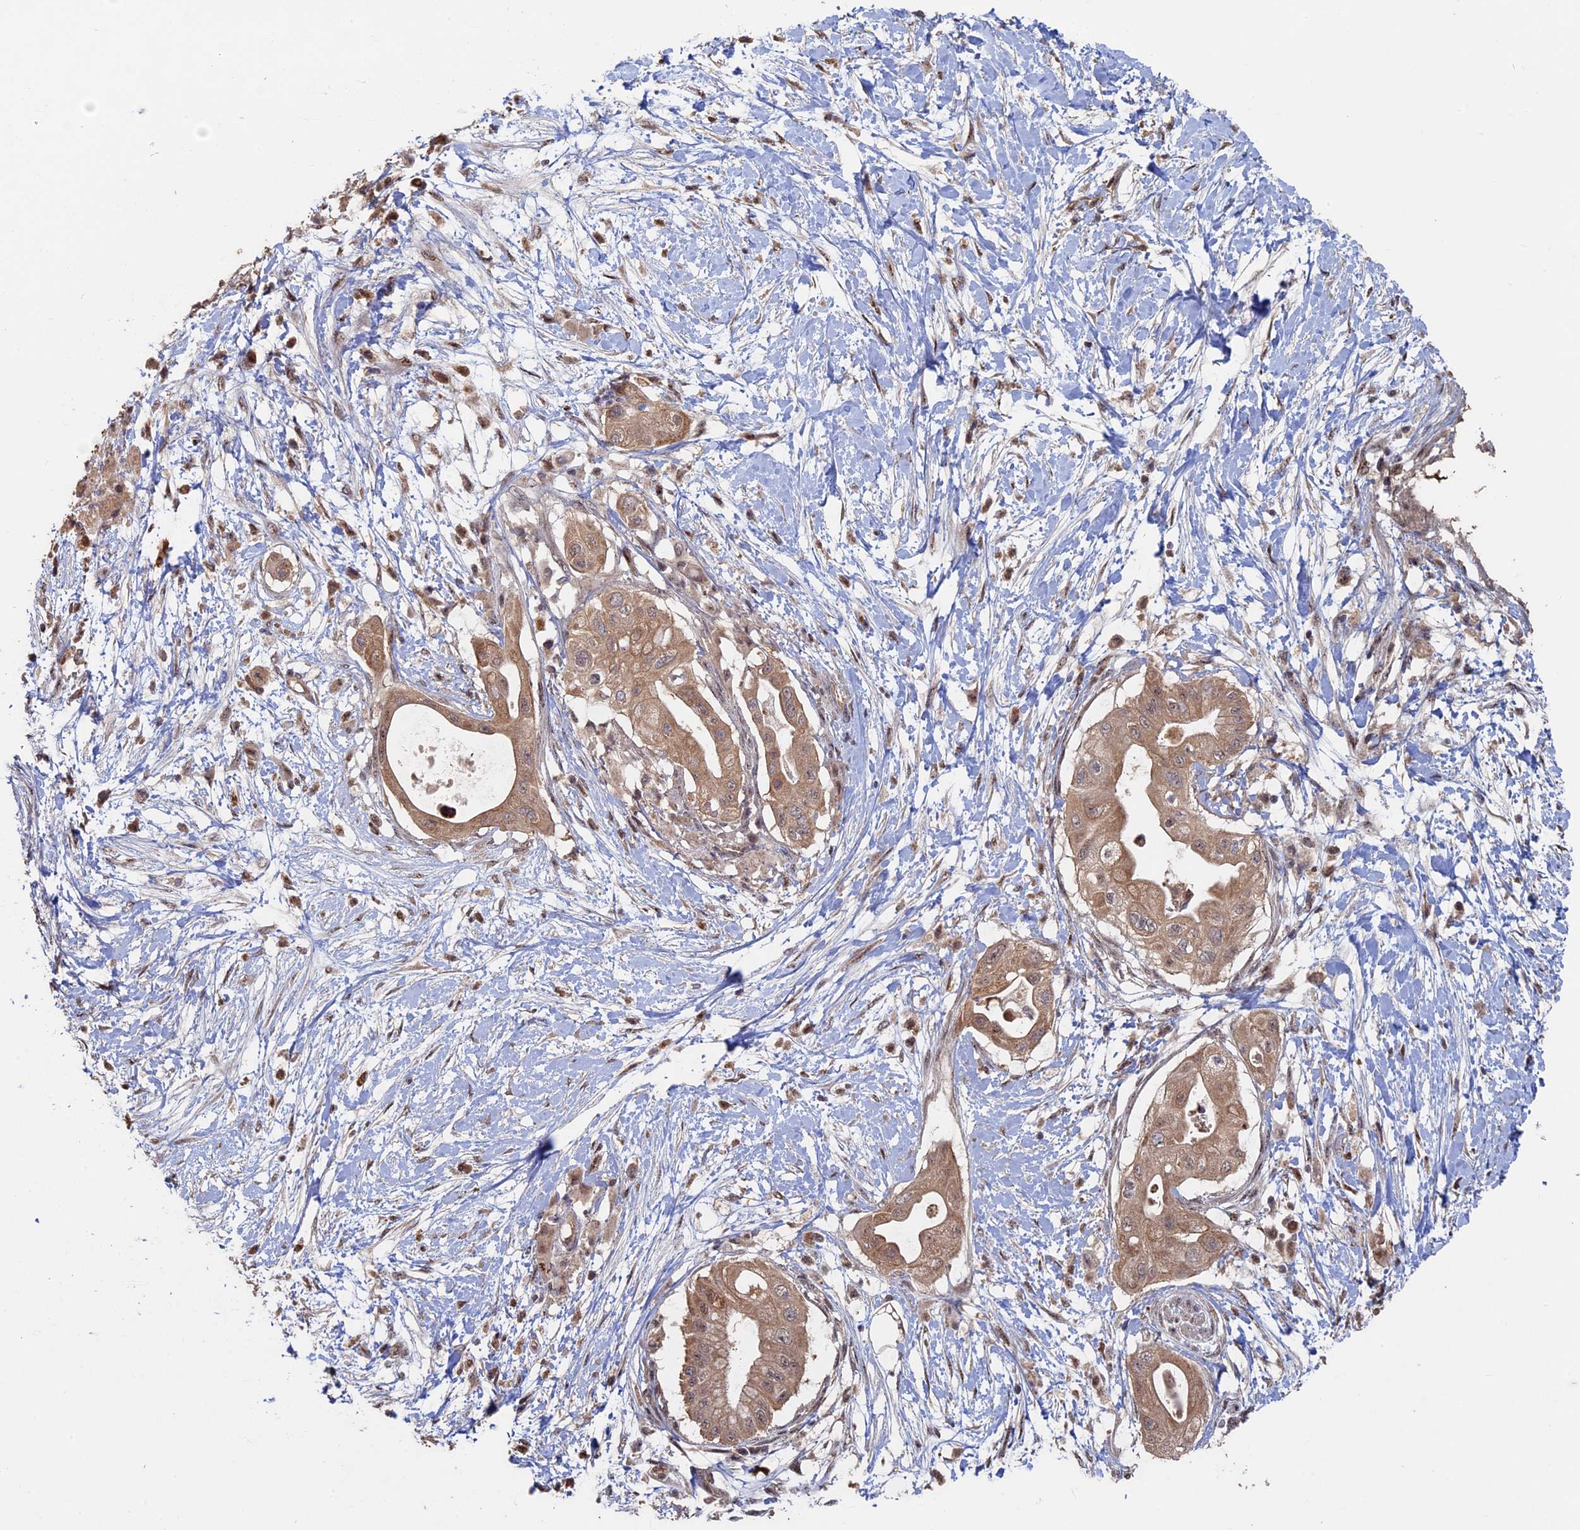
{"staining": {"intensity": "moderate", "quantity": ">75%", "location": "cytoplasmic/membranous"}, "tissue": "pancreatic cancer", "cell_type": "Tumor cells", "image_type": "cancer", "snomed": [{"axis": "morphology", "description": "Adenocarcinoma, NOS"}, {"axis": "topography", "description": "Pancreas"}], "caption": "The histopathology image reveals immunohistochemical staining of adenocarcinoma (pancreatic). There is moderate cytoplasmic/membranous staining is appreciated in about >75% of tumor cells. The protein is stained brown, and the nuclei are stained in blue (DAB (3,3'-diaminobenzidine) IHC with brightfield microscopy, high magnification).", "gene": "KIAA1328", "patient": {"sex": "male", "age": 68}}